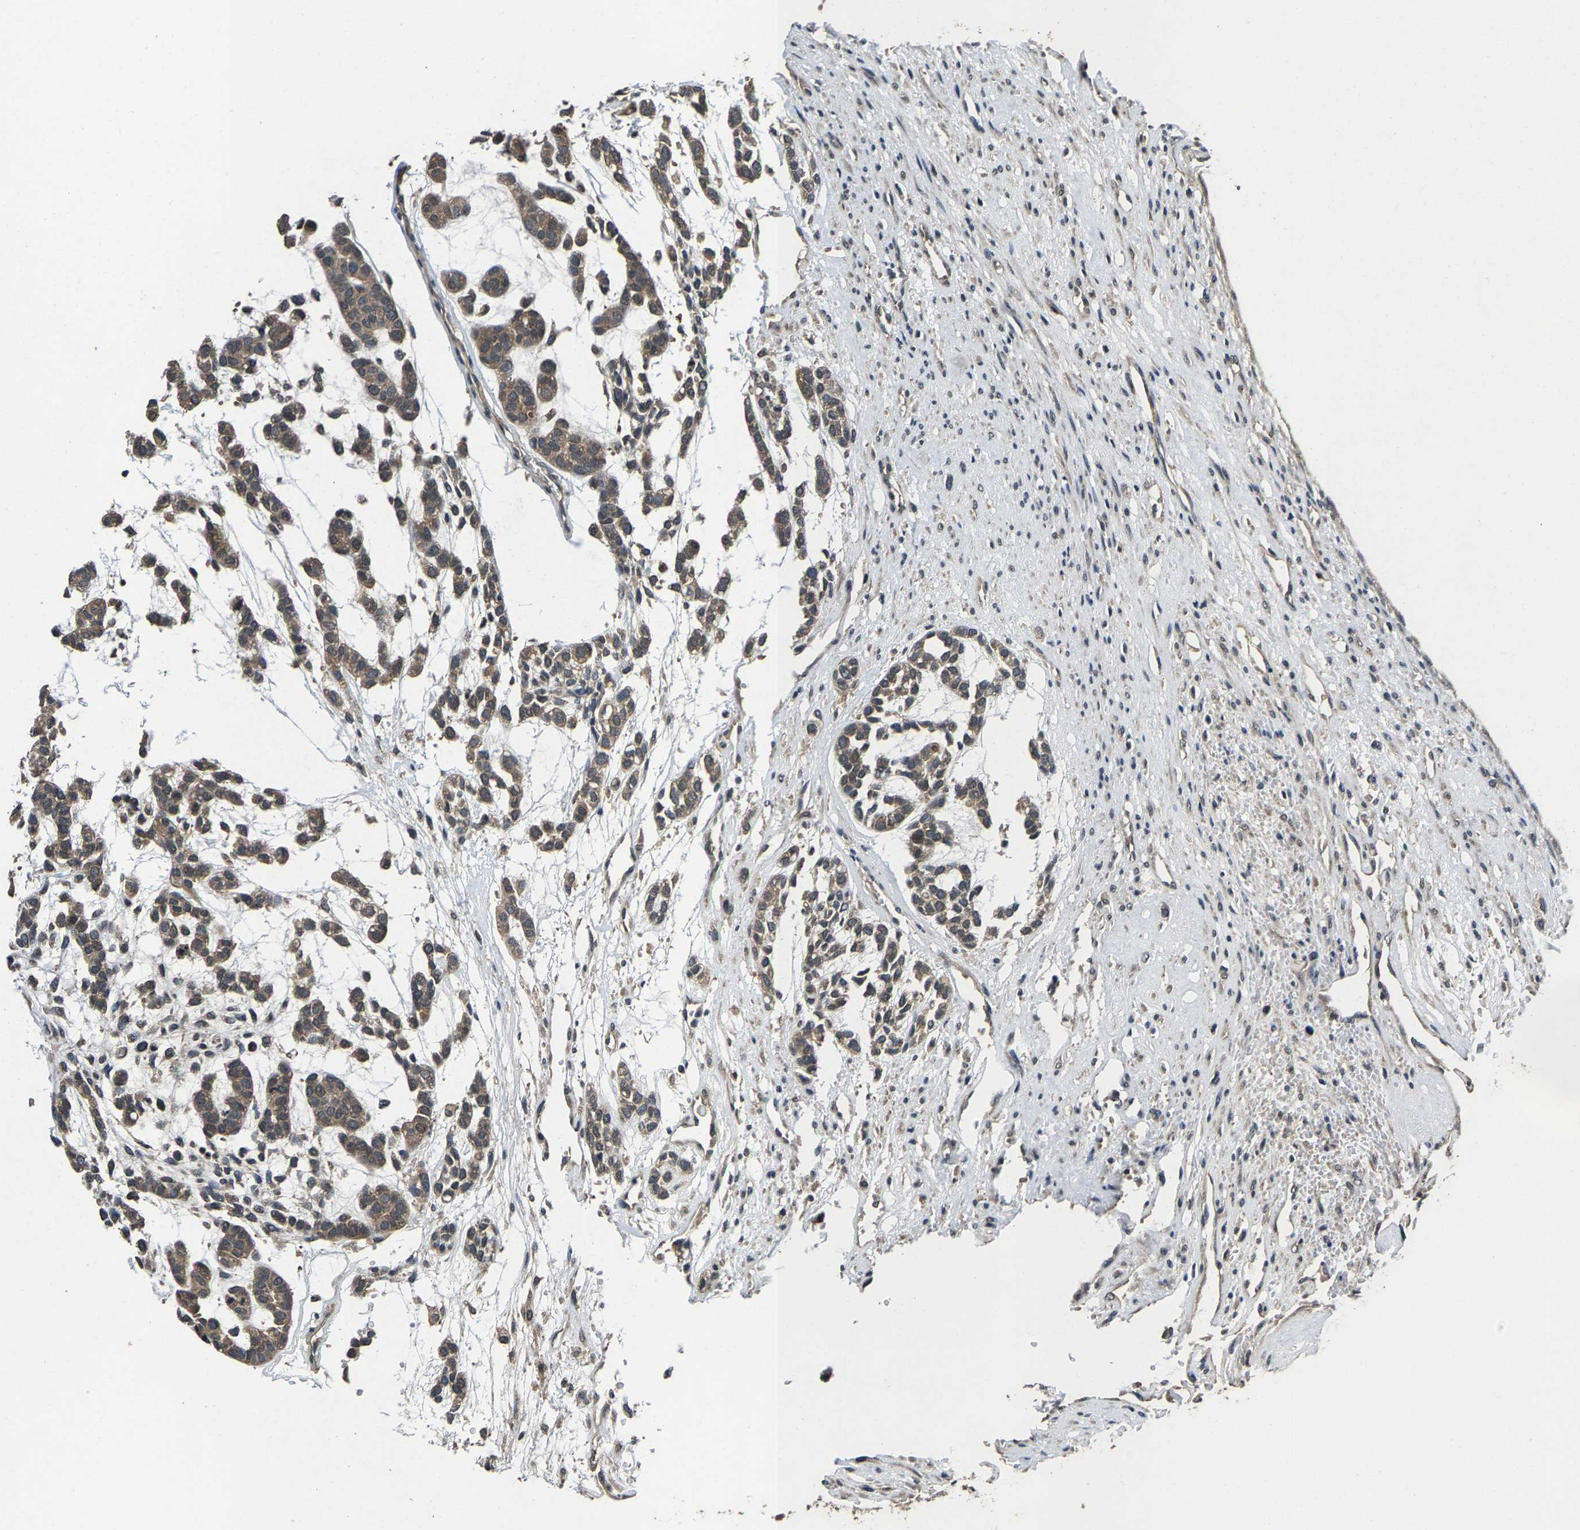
{"staining": {"intensity": "moderate", "quantity": ">75%", "location": "cytoplasmic/membranous"}, "tissue": "head and neck cancer", "cell_type": "Tumor cells", "image_type": "cancer", "snomed": [{"axis": "morphology", "description": "Adenocarcinoma, NOS"}, {"axis": "morphology", "description": "Adenoma, NOS"}, {"axis": "topography", "description": "Head-Neck"}], "caption": "This histopathology image reveals immunohistochemistry staining of head and neck cancer (adenoma), with medium moderate cytoplasmic/membranous expression in approximately >75% of tumor cells.", "gene": "HUWE1", "patient": {"sex": "female", "age": 55}}